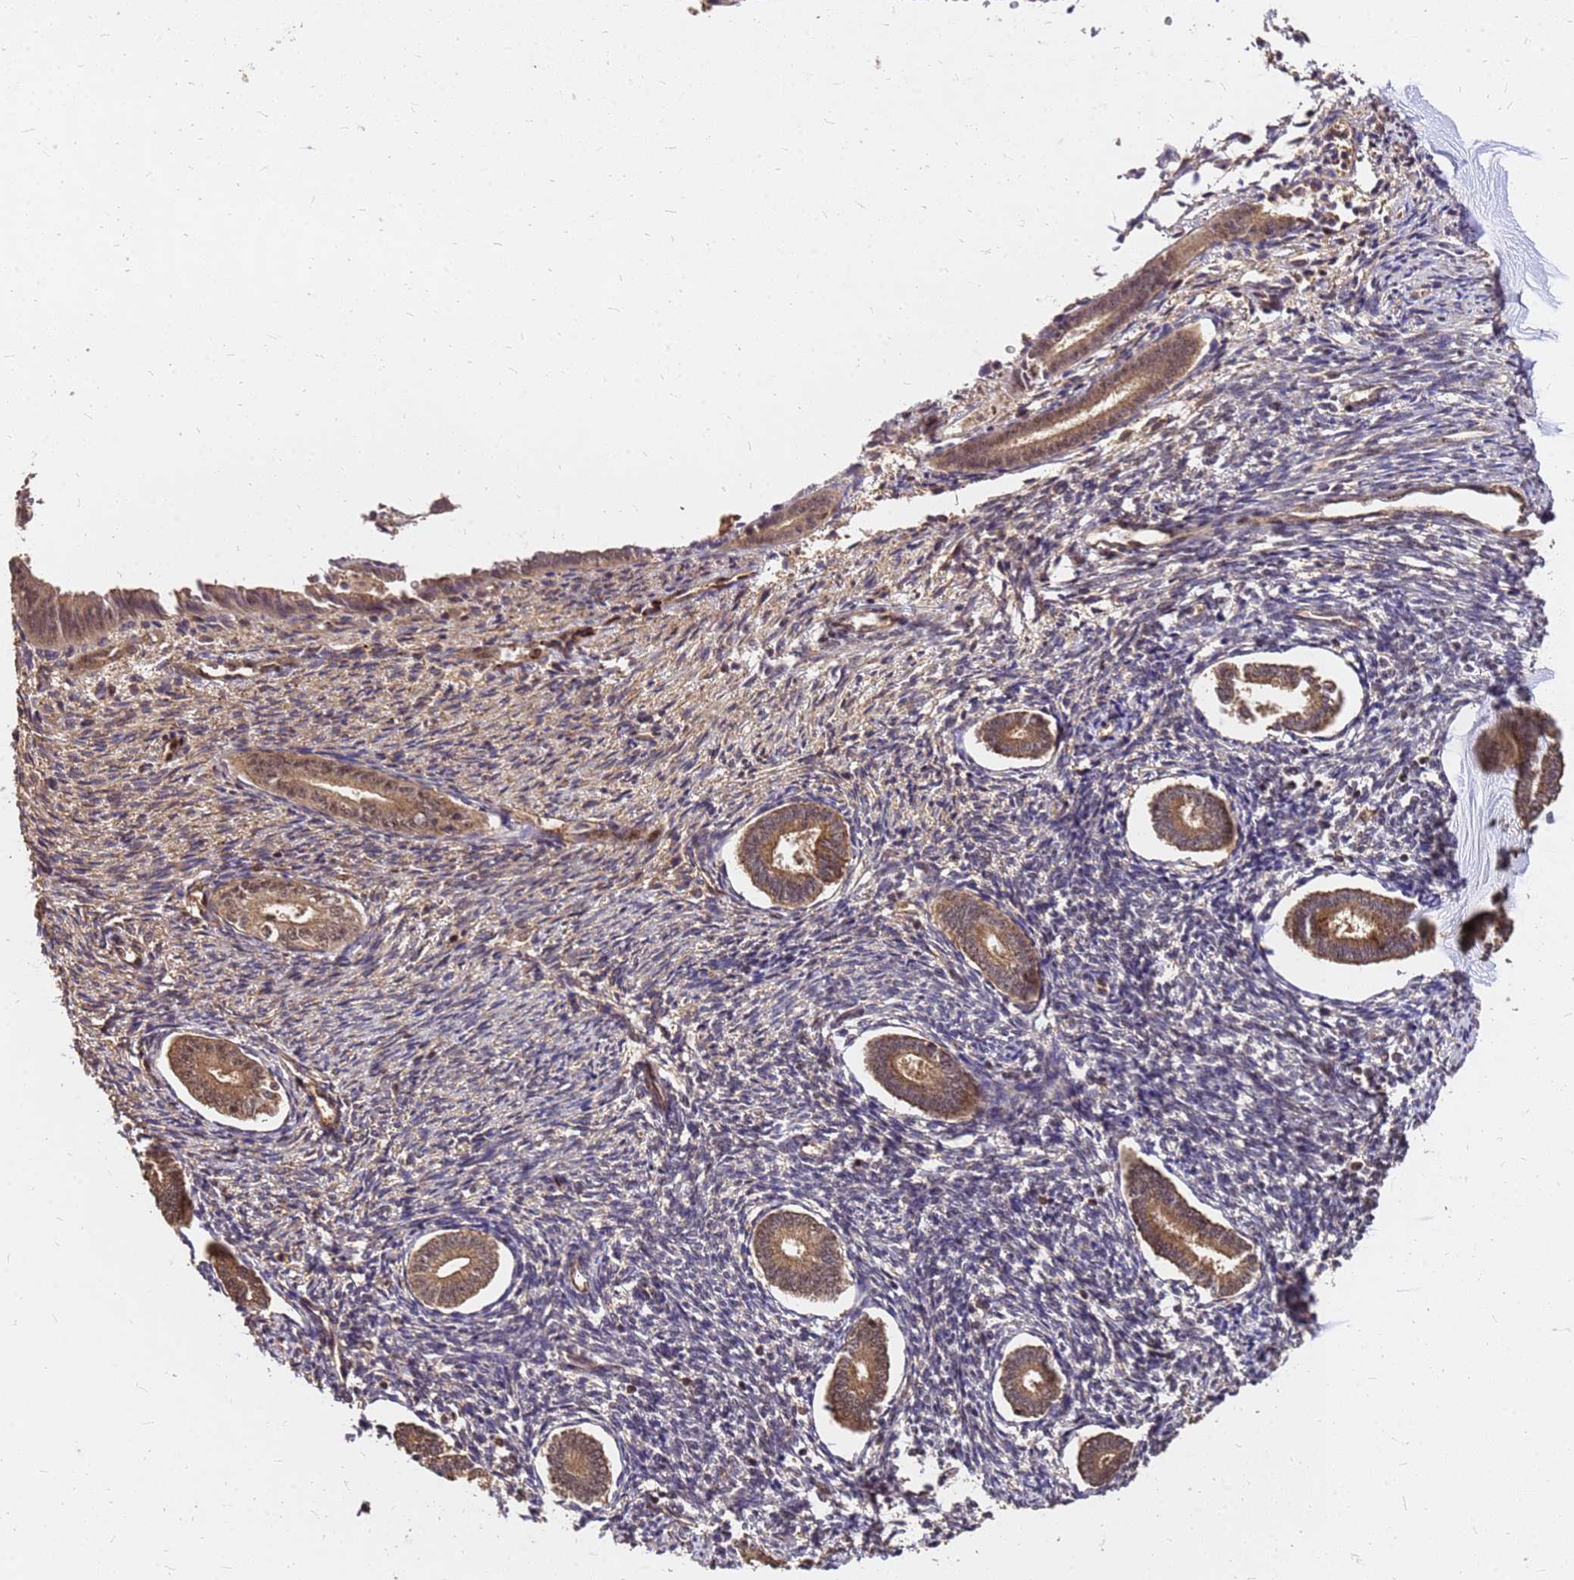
{"staining": {"intensity": "negative", "quantity": "none", "location": "none"}, "tissue": "endometrium", "cell_type": "Cells in endometrial stroma", "image_type": "normal", "snomed": [{"axis": "morphology", "description": "Normal tissue, NOS"}, {"axis": "topography", "description": "Endometrium"}], "caption": "DAB (3,3'-diaminobenzidine) immunohistochemical staining of normal human endometrium exhibits no significant staining in cells in endometrial stroma. Brightfield microscopy of immunohistochemistry stained with DAB (brown) and hematoxylin (blue), captured at high magnification.", "gene": "GPATCH8", "patient": {"sex": "female", "age": 56}}